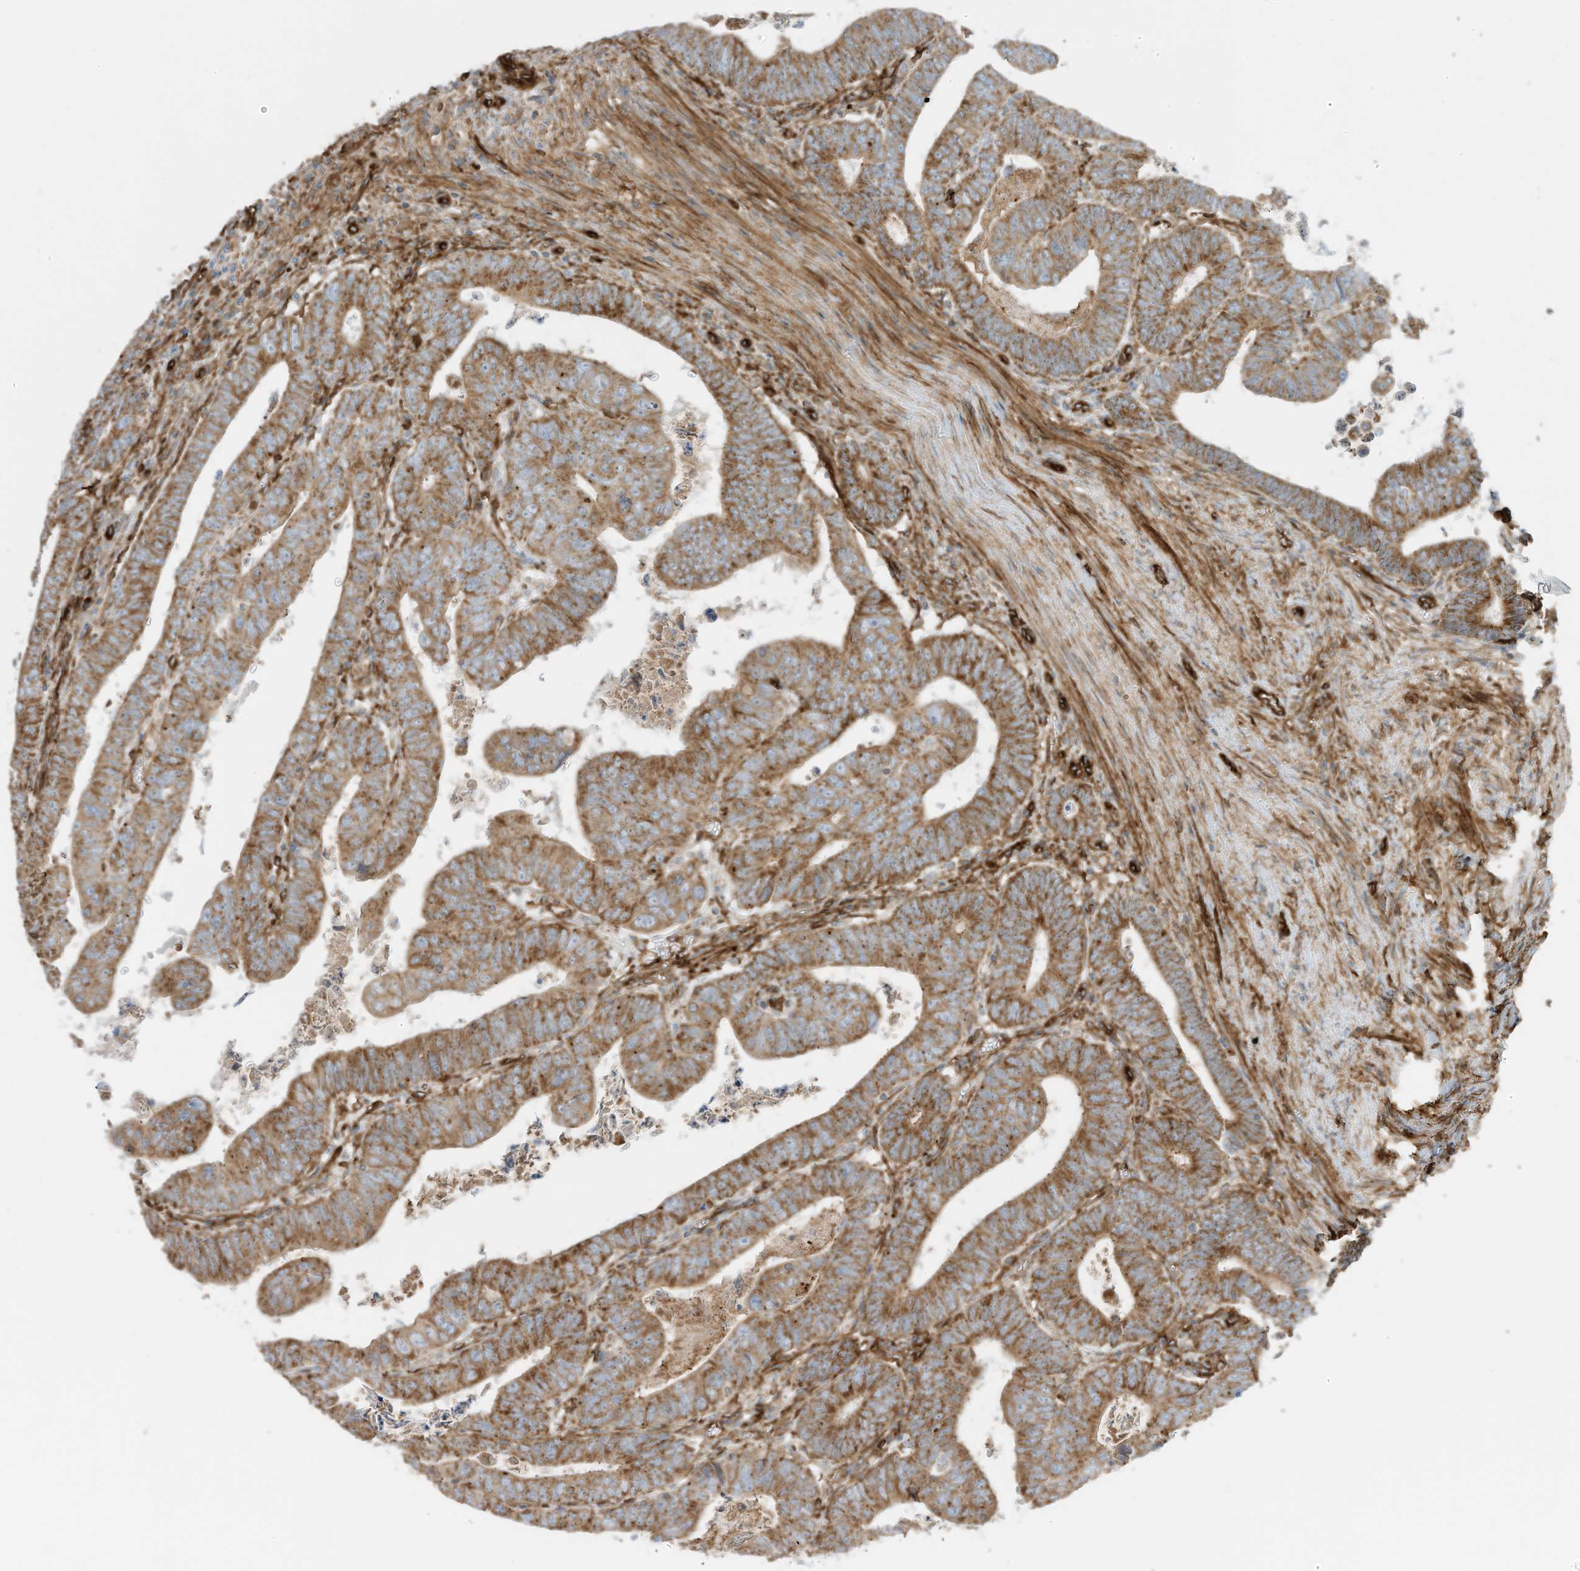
{"staining": {"intensity": "moderate", "quantity": ">75%", "location": "cytoplasmic/membranous"}, "tissue": "colorectal cancer", "cell_type": "Tumor cells", "image_type": "cancer", "snomed": [{"axis": "morphology", "description": "Normal tissue, NOS"}, {"axis": "morphology", "description": "Adenocarcinoma, NOS"}, {"axis": "topography", "description": "Rectum"}], "caption": "Immunohistochemical staining of colorectal cancer reveals moderate cytoplasmic/membranous protein expression in approximately >75% of tumor cells.", "gene": "ABCB7", "patient": {"sex": "female", "age": 65}}